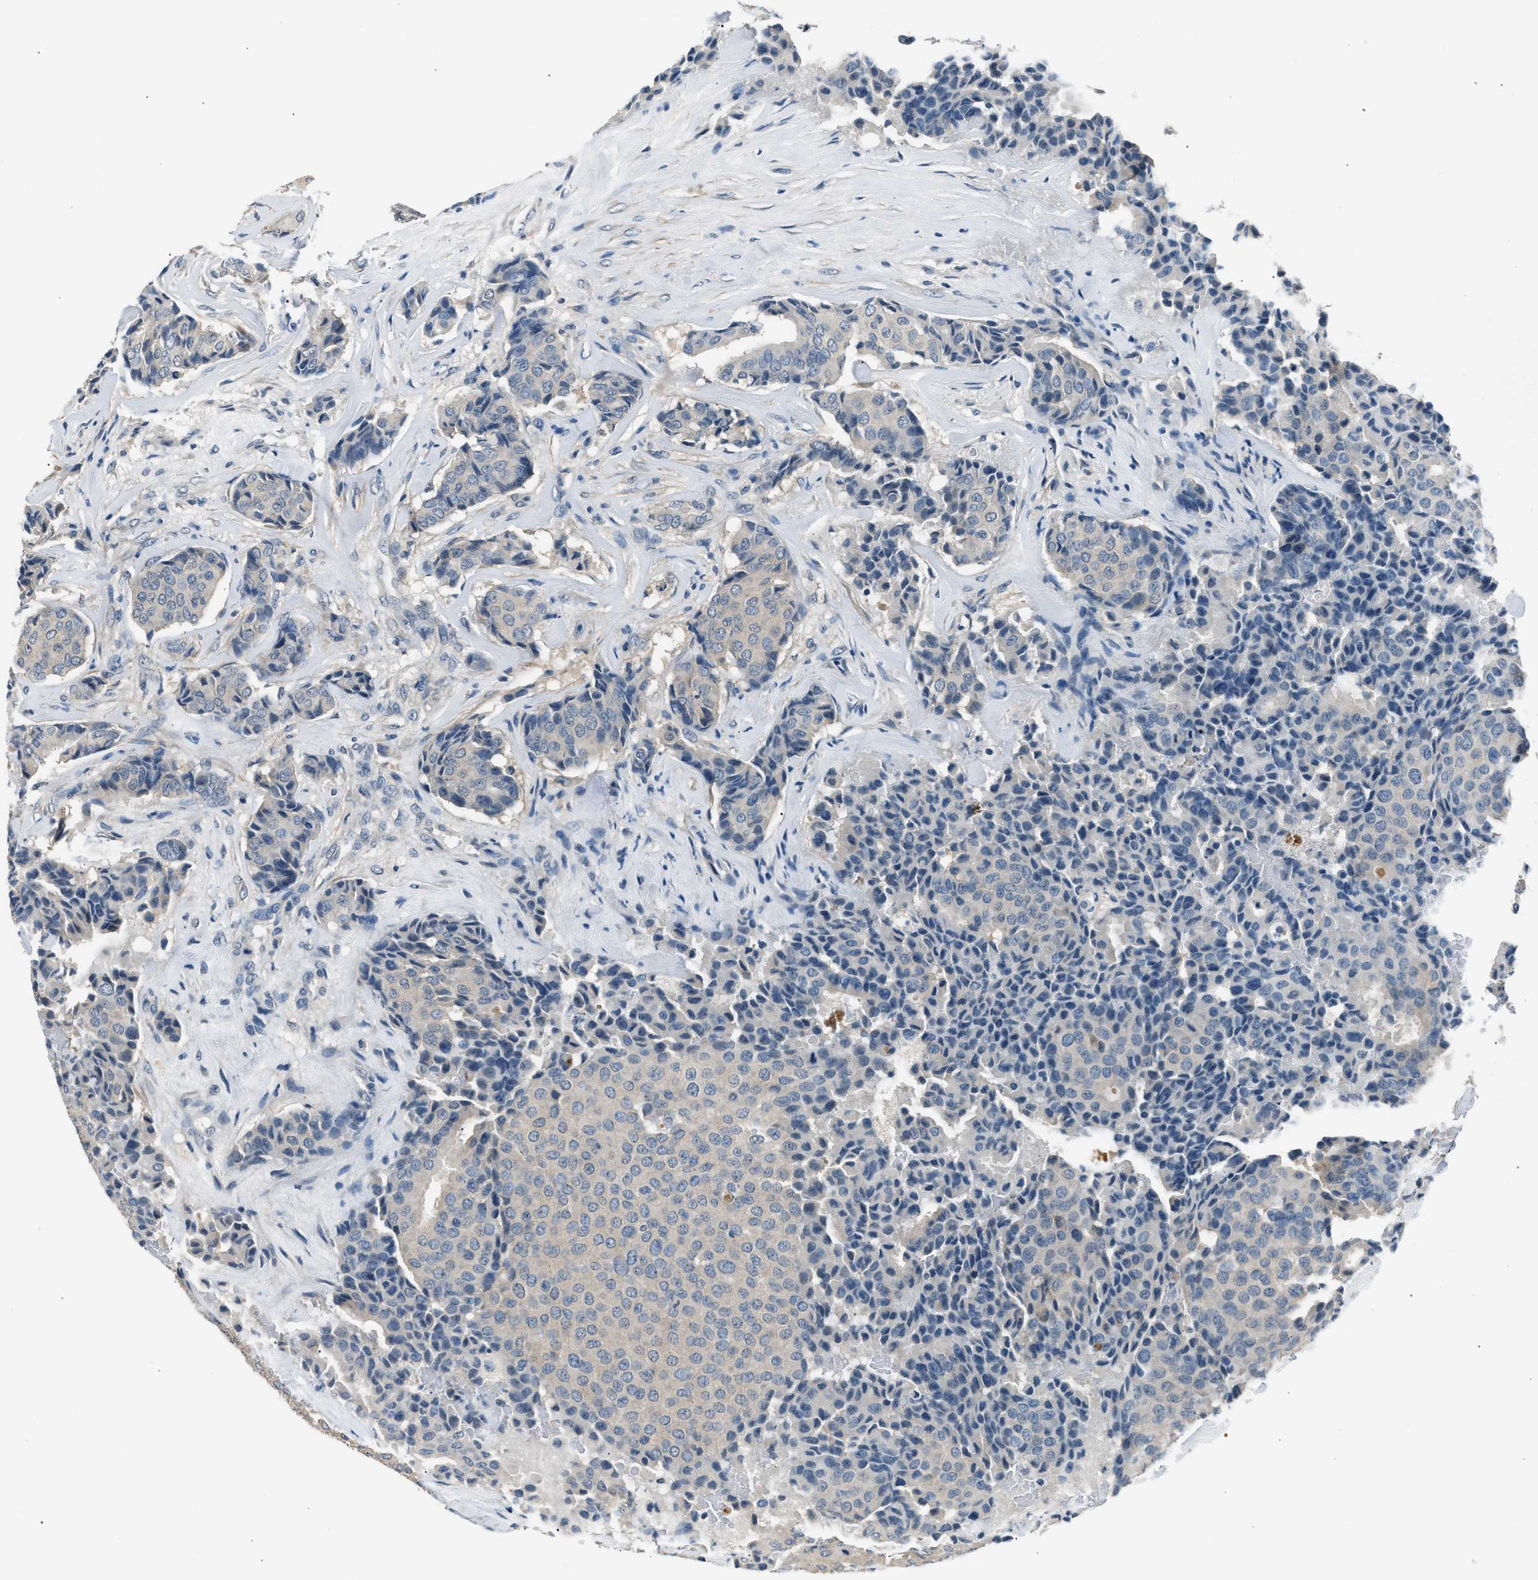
{"staining": {"intensity": "negative", "quantity": "none", "location": "none"}, "tissue": "breast cancer", "cell_type": "Tumor cells", "image_type": "cancer", "snomed": [{"axis": "morphology", "description": "Duct carcinoma"}, {"axis": "topography", "description": "Breast"}], "caption": "This is an immunohistochemistry (IHC) image of breast cancer. There is no expression in tumor cells.", "gene": "INHA", "patient": {"sex": "female", "age": 75}}